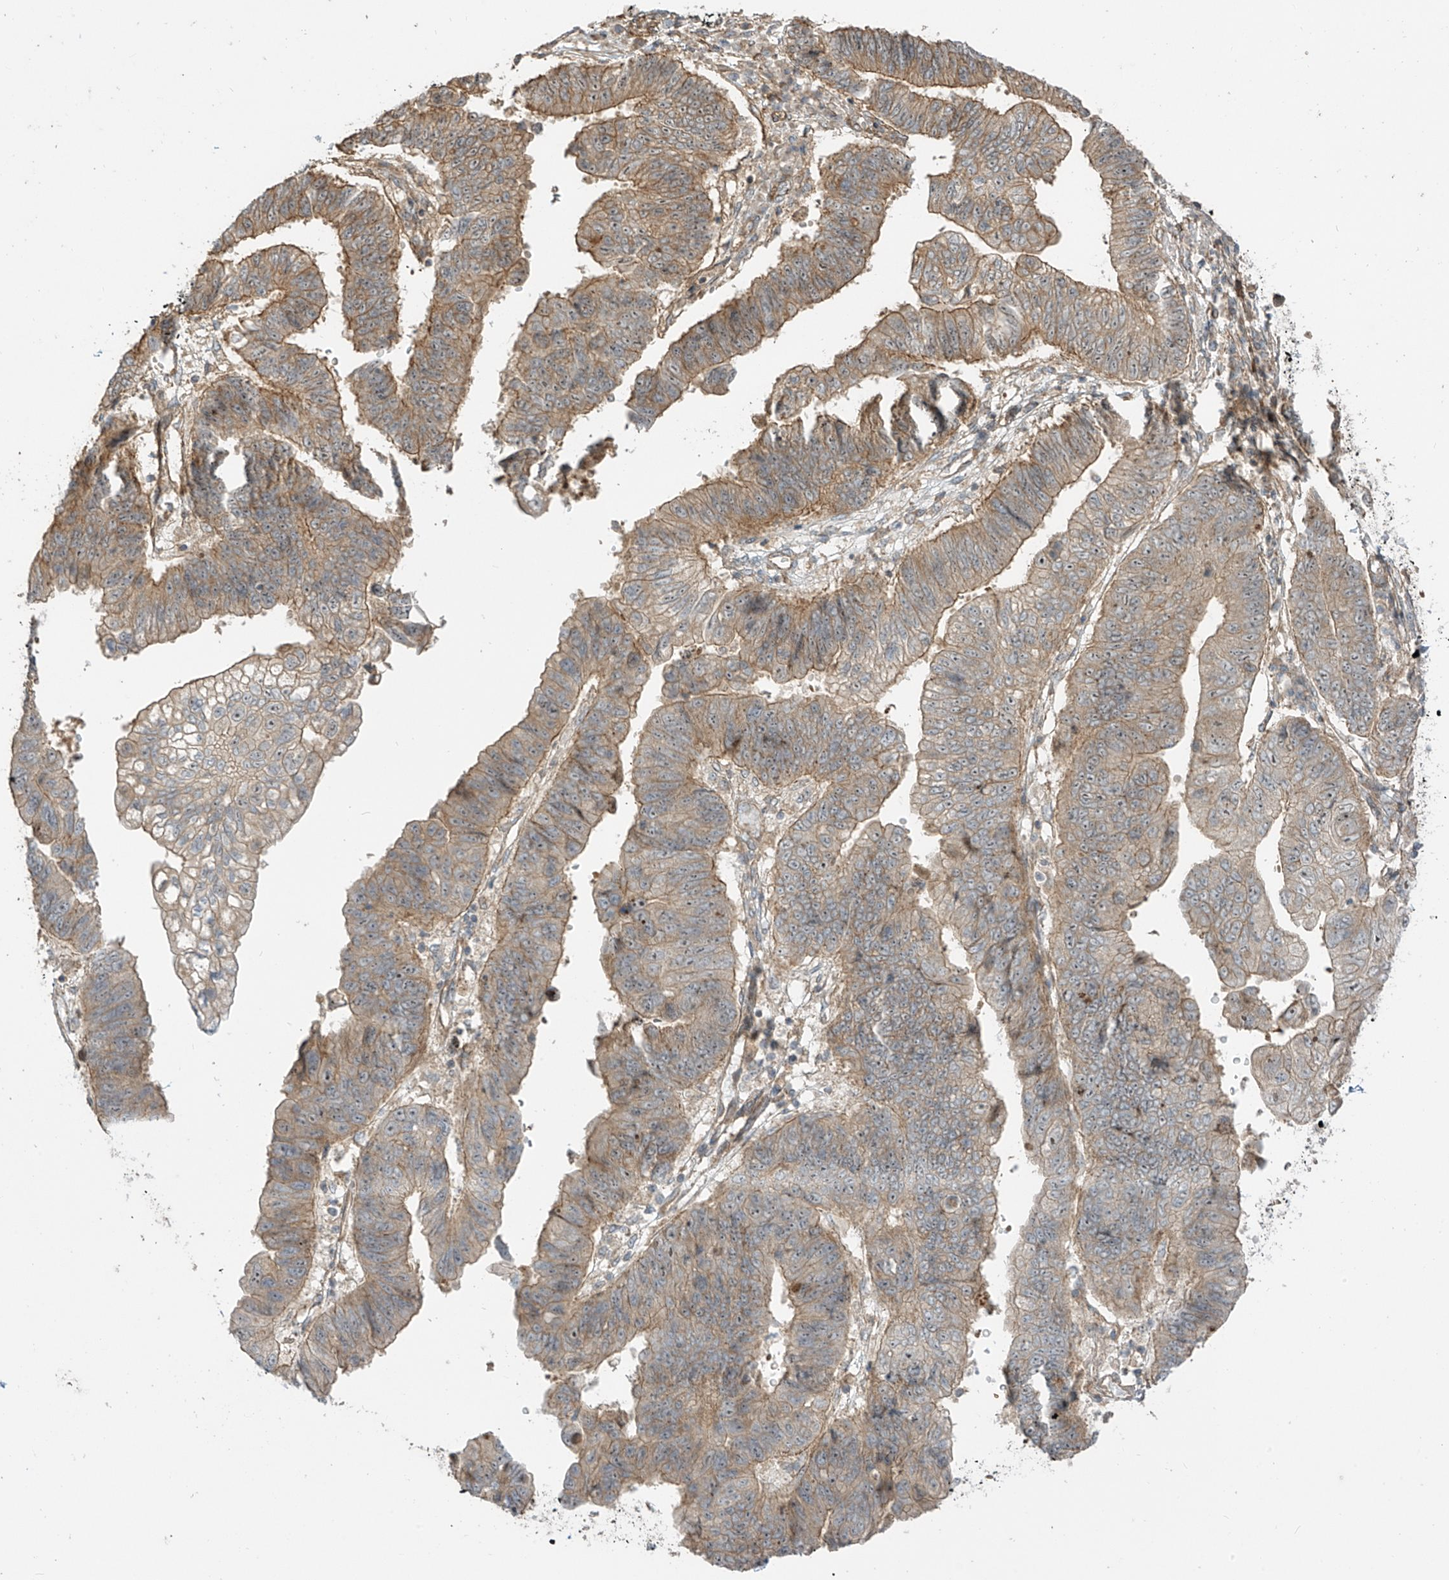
{"staining": {"intensity": "moderate", "quantity": "25%-75%", "location": "cytoplasmic/membranous"}, "tissue": "stomach cancer", "cell_type": "Tumor cells", "image_type": "cancer", "snomed": [{"axis": "morphology", "description": "Adenocarcinoma, NOS"}, {"axis": "topography", "description": "Stomach"}], "caption": "This histopathology image demonstrates stomach adenocarcinoma stained with immunohistochemistry (IHC) to label a protein in brown. The cytoplasmic/membranous of tumor cells show moderate positivity for the protein. Nuclei are counter-stained blue.", "gene": "ENTR1", "patient": {"sex": "male", "age": 59}}